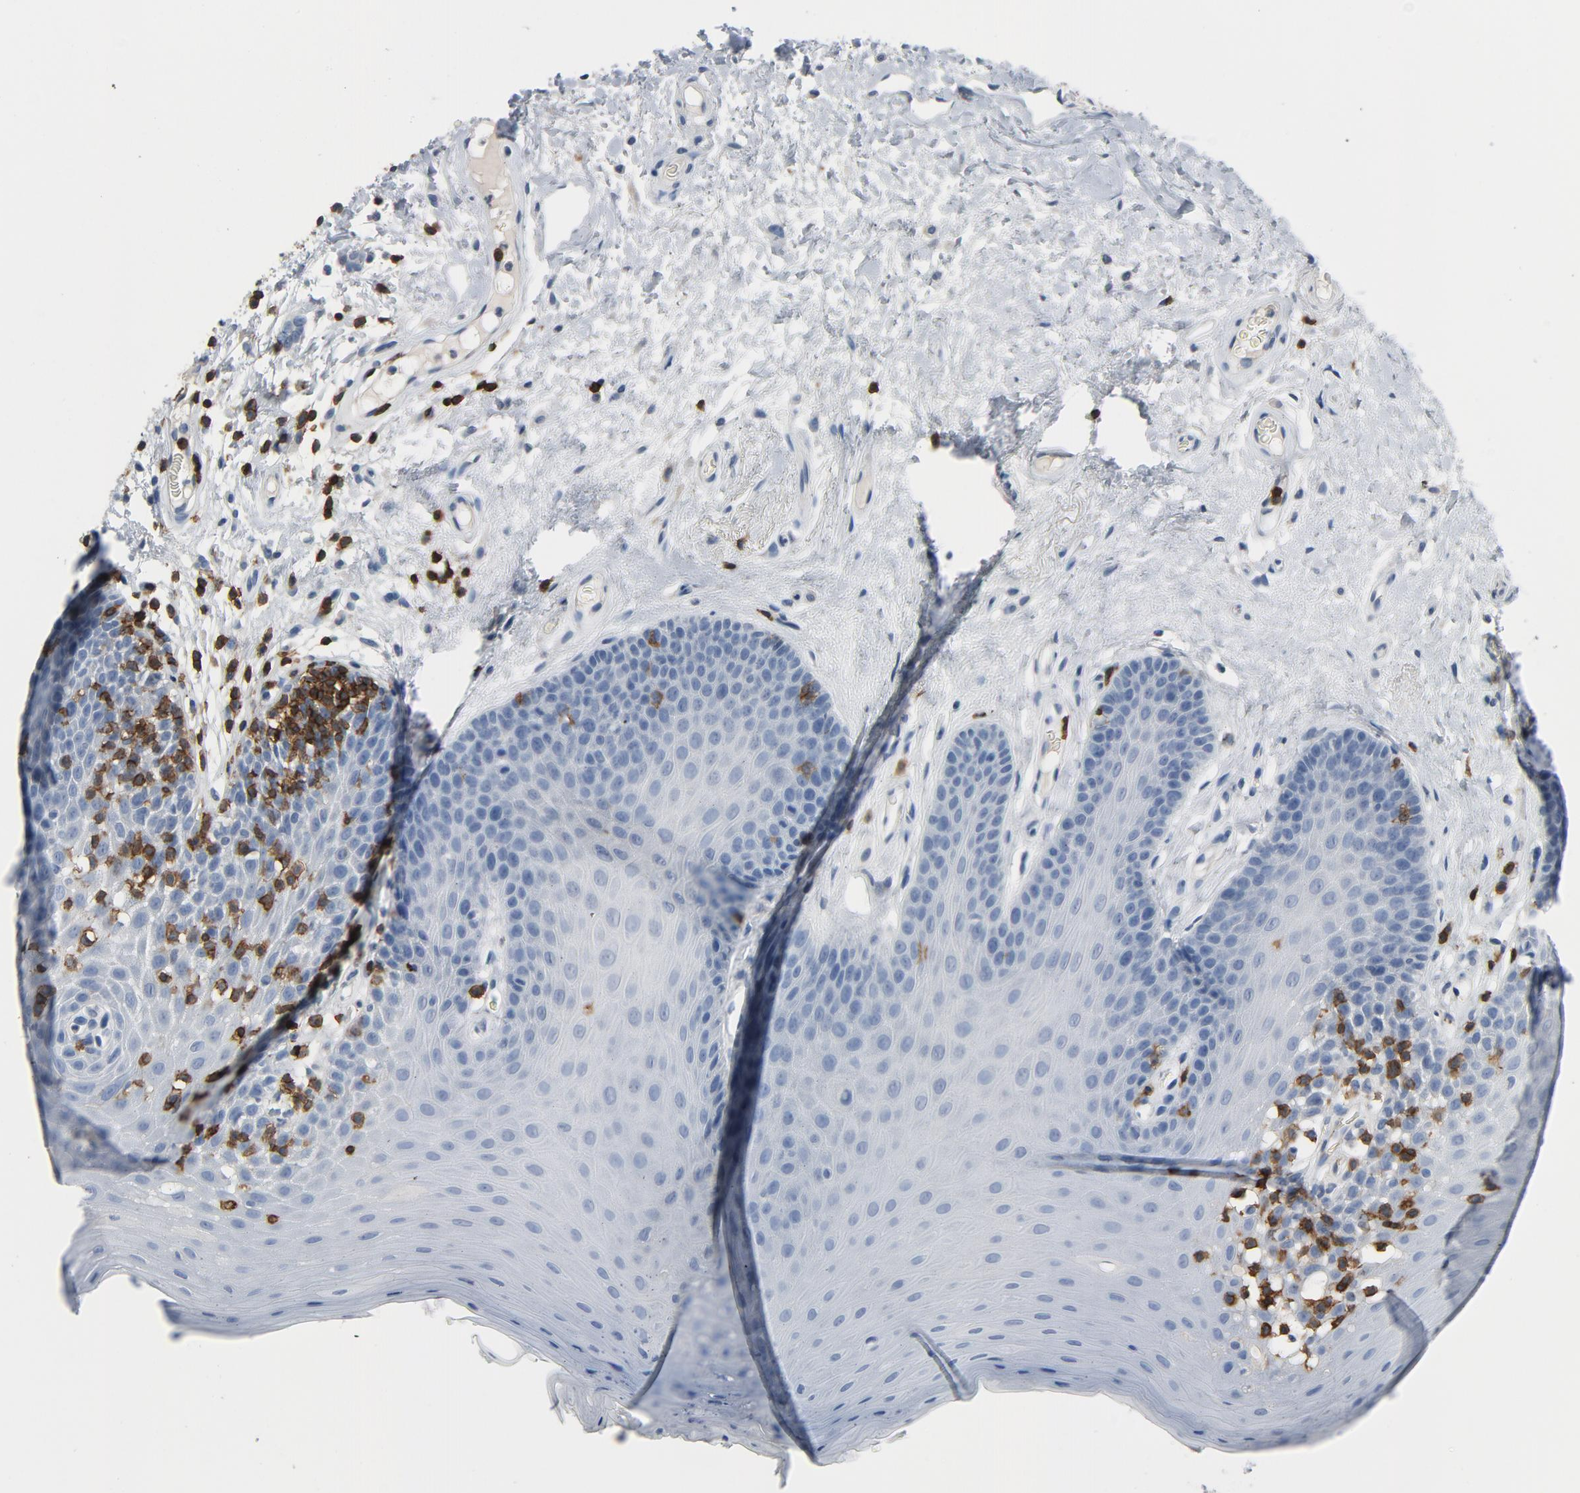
{"staining": {"intensity": "negative", "quantity": "none", "location": "none"}, "tissue": "oral mucosa", "cell_type": "Squamous epithelial cells", "image_type": "normal", "snomed": [{"axis": "morphology", "description": "Normal tissue, NOS"}, {"axis": "morphology", "description": "Squamous cell carcinoma, NOS"}, {"axis": "topography", "description": "Skeletal muscle"}, {"axis": "topography", "description": "Oral tissue"}, {"axis": "topography", "description": "Head-Neck"}], "caption": "Histopathology image shows no significant protein expression in squamous epithelial cells of benign oral mucosa.", "gene": "LCK", "patient": {"sex": "male", "age": 71}}